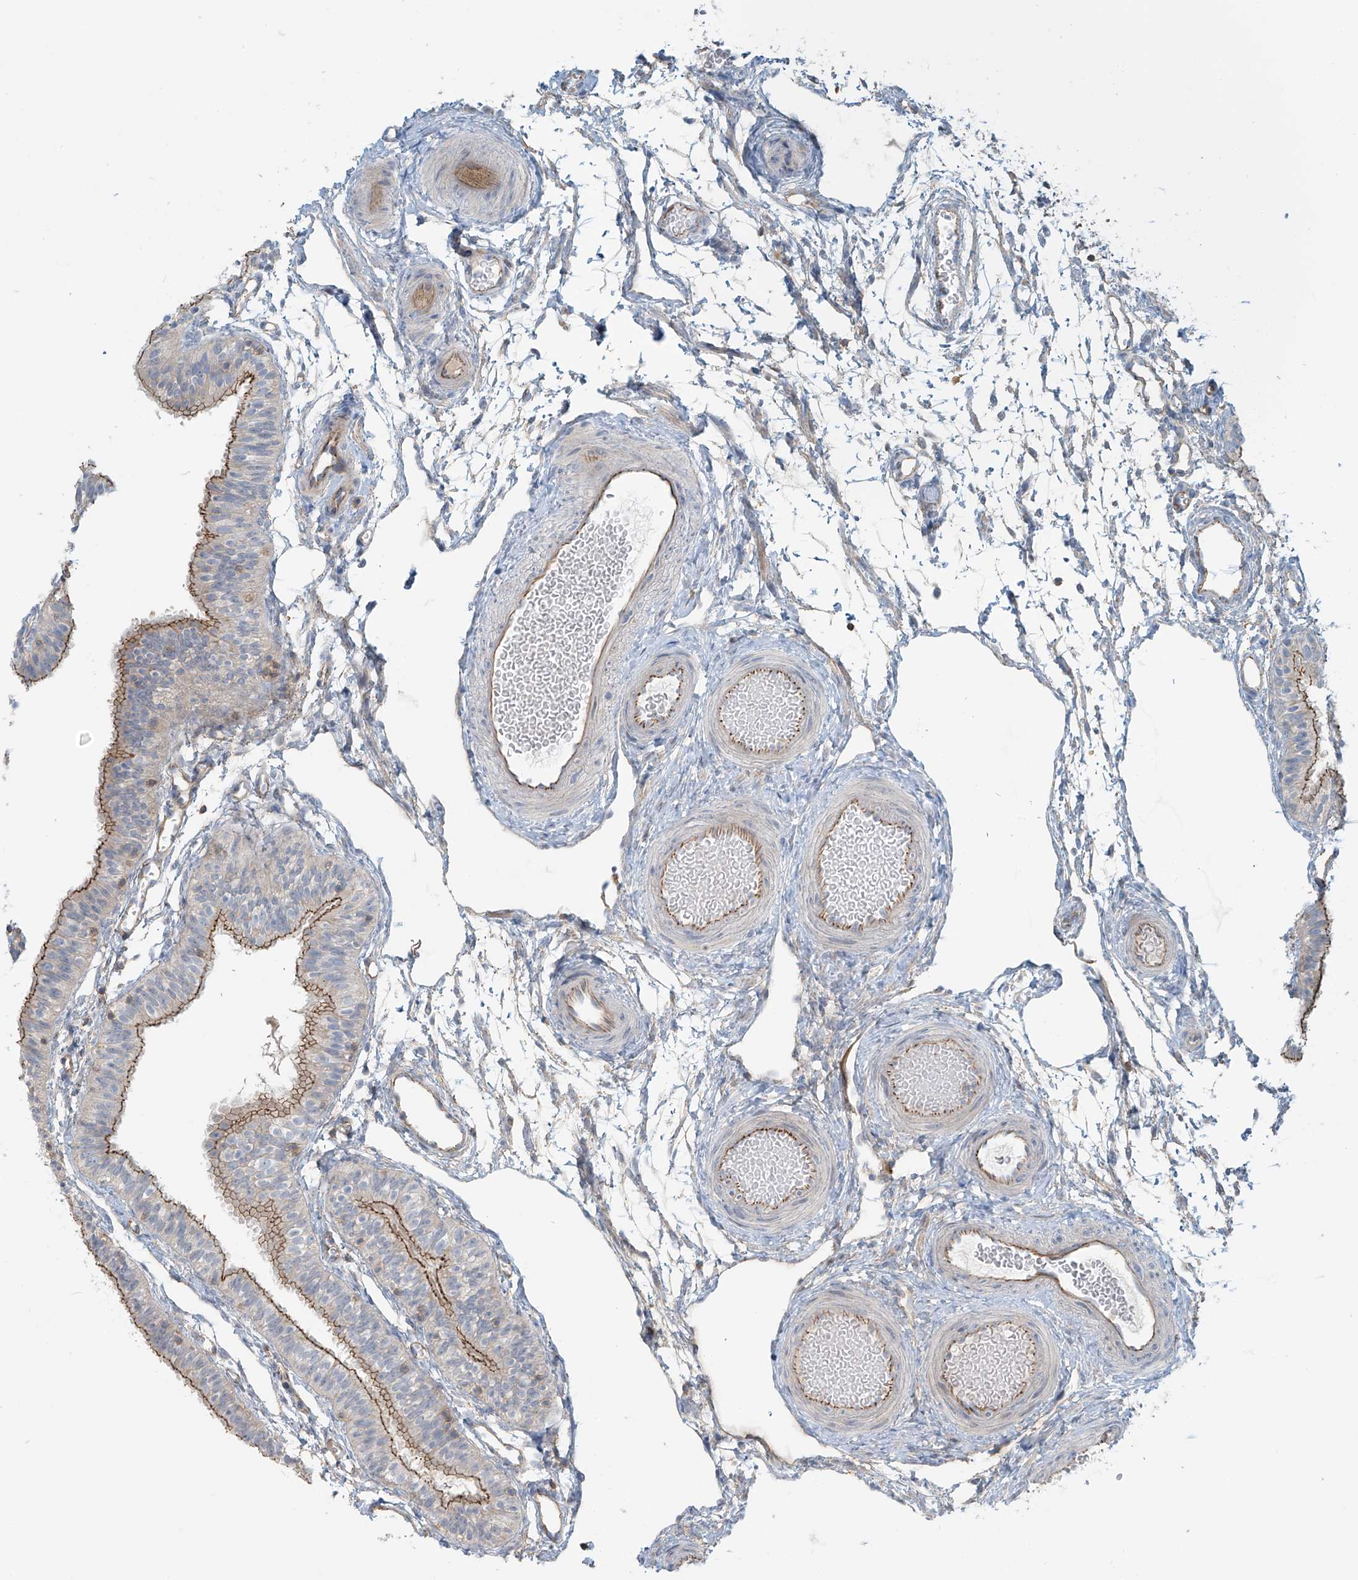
{"staining": {"intensity": "moderate", "quantity": ">75%", "location": "cytoplasmic/membranous"}, "tissue": "fallopian tube", "cell_type": "Glandular cells", "image_type": "normal", "snomed": [{"axis": "morphology", "description": "Normal tissue, NOS"}, {"axis": "topography", "description": "Fallopian tube"}], "caption": "Immunohistochemical staining of normal fallopian tube reveals >75% levels of moderate cytoplasmic/membranous protein expression in approximately >75% of glandular cells. (IHC, brightfield microscopy, high magnification).", "gene": "SLC9A2", "patient": {"sex": "female", "age": 35}}